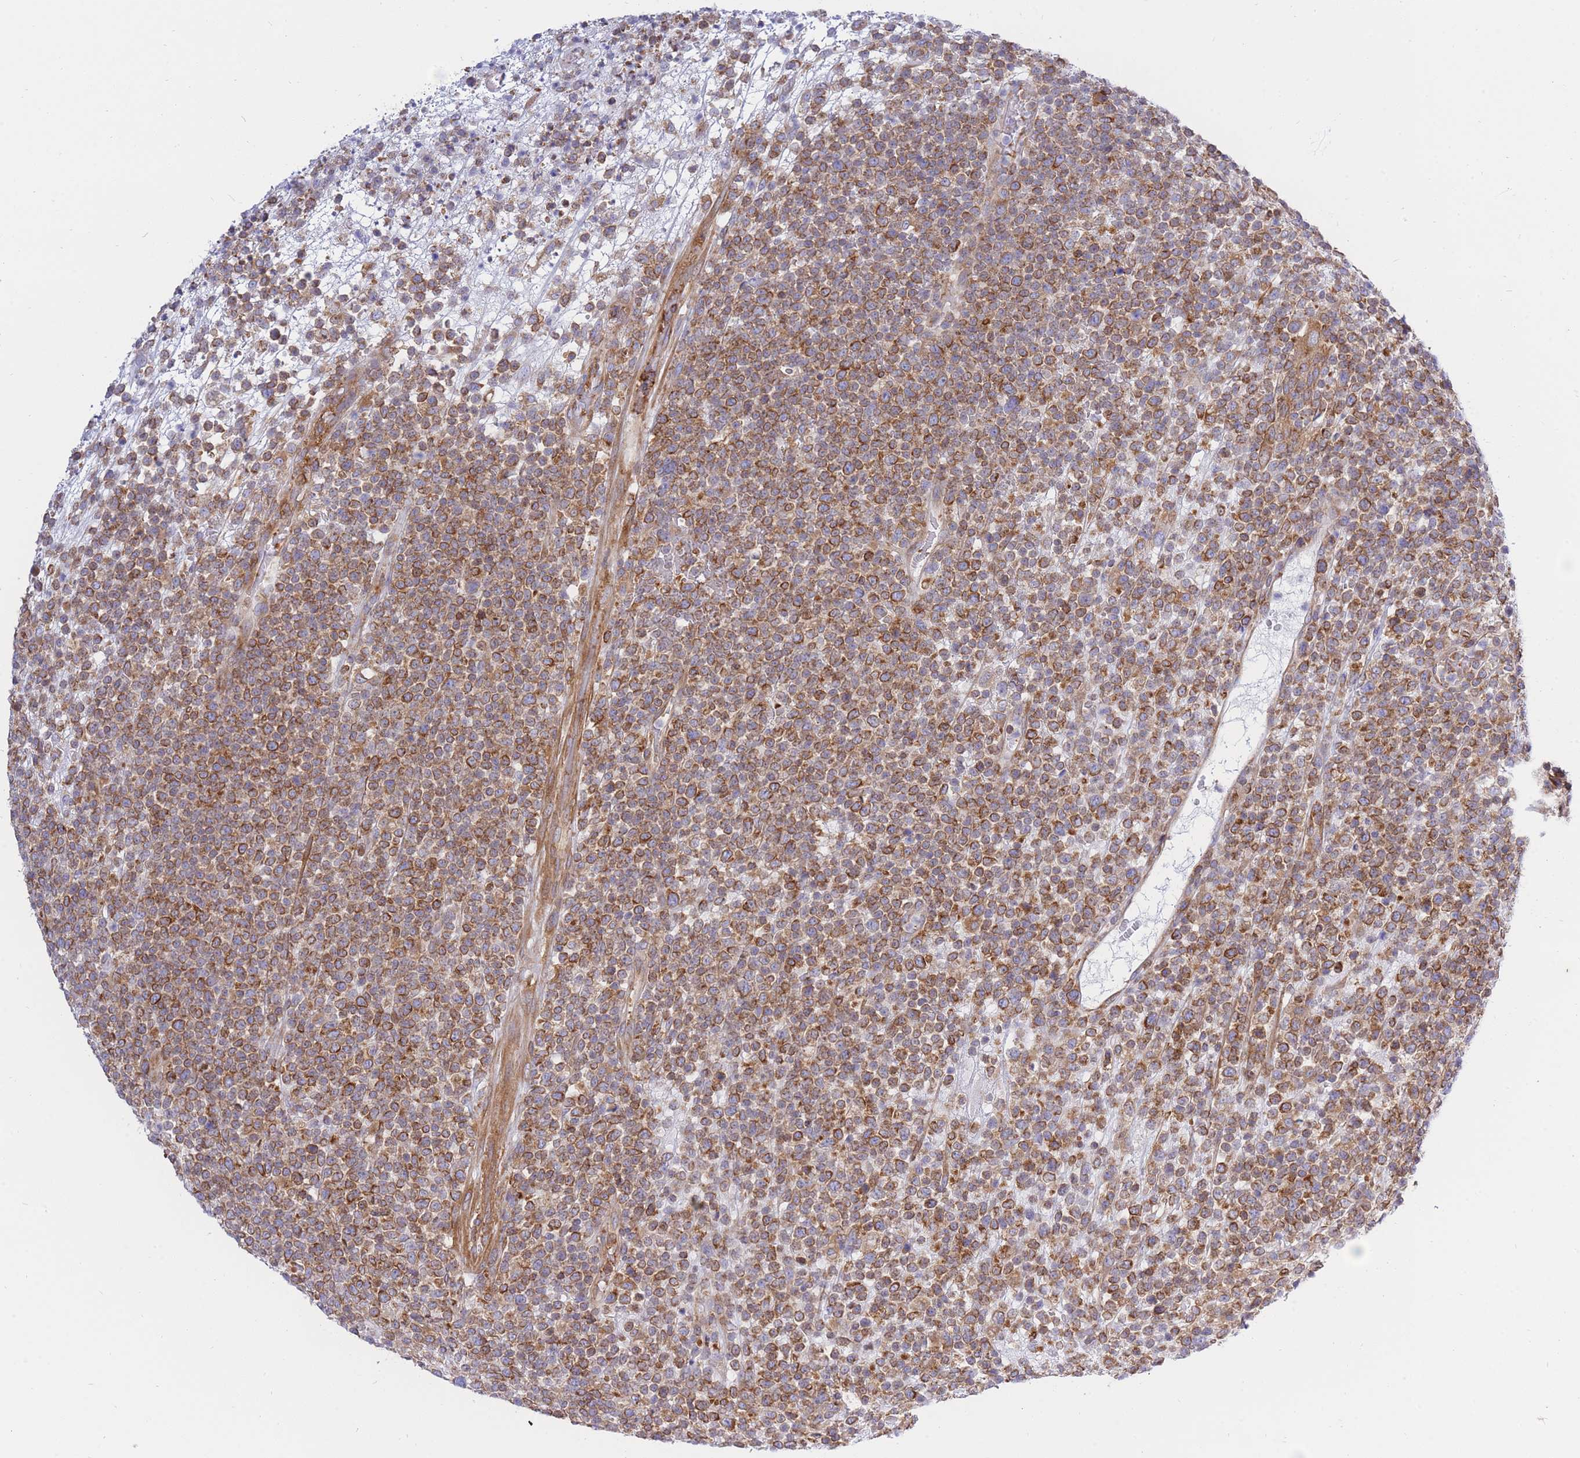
{"staining": {"intensity": "moderate", "quantity": ">75%", "location": "cytoplasmic/membranous"}, "tissue": "lymphoma", "cell_type": "Tumor cells", "image_type": "cancer", "snomed": [{"axis": "morphology", "description": "Malignant lymphoma, non-Hodgkin's type, High grade"}, {"axis": "topography", "description": "Colon"}], "caption": "Approximately >75% of tumor cells in high-grade malignant lymphoma, non-Hodgkin's type display moderate cytoplasmic/membranous protein staining as visualized by brown immunohistochemical staining.", "gene": "REM1", "patient": {"sex": "female", "age": 53}}